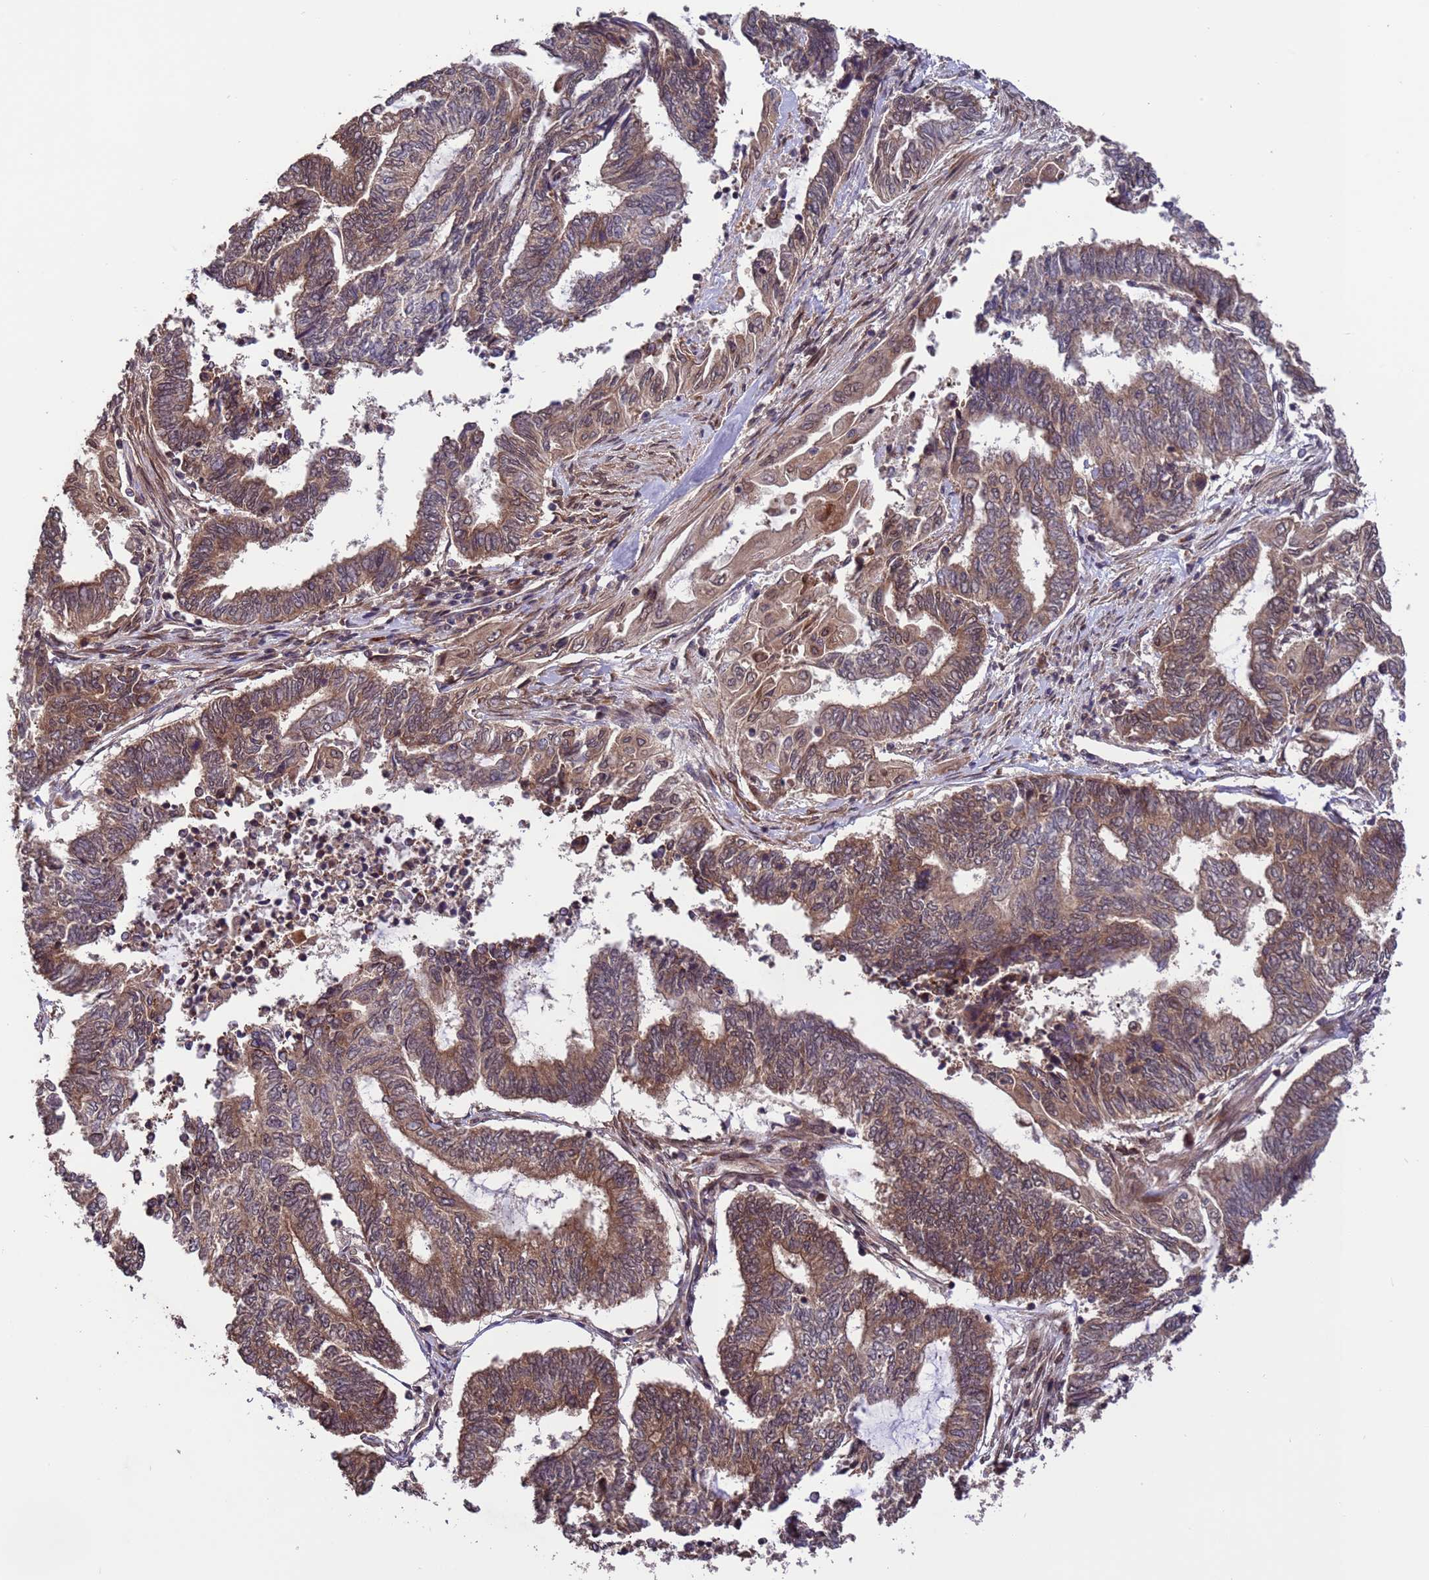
{"staining": {"intensity": "moderate", "quantity": ">75%", "location": "cytoplasmic/membranous,nuclear"}, "tissue": "endometrial cancer", "cell_type": "Tumor cells", "image_type": "cancer", "snomed": [{"axis": "morphology", "description": "Adenocarcinoma, NOS"}, {"axis": "topography", "description": "Uterus"}, {"axis": "topography", "description": "Endometrium"}], "caption": "Protein staining of adenocarcinoma (endometrial) tissue displays moderate cytoplasmic/membranous and nuclear staining in about >75% of tumor cells.", "gene": "VSTM4", "patient": {"sex": "female", "age": 70}}